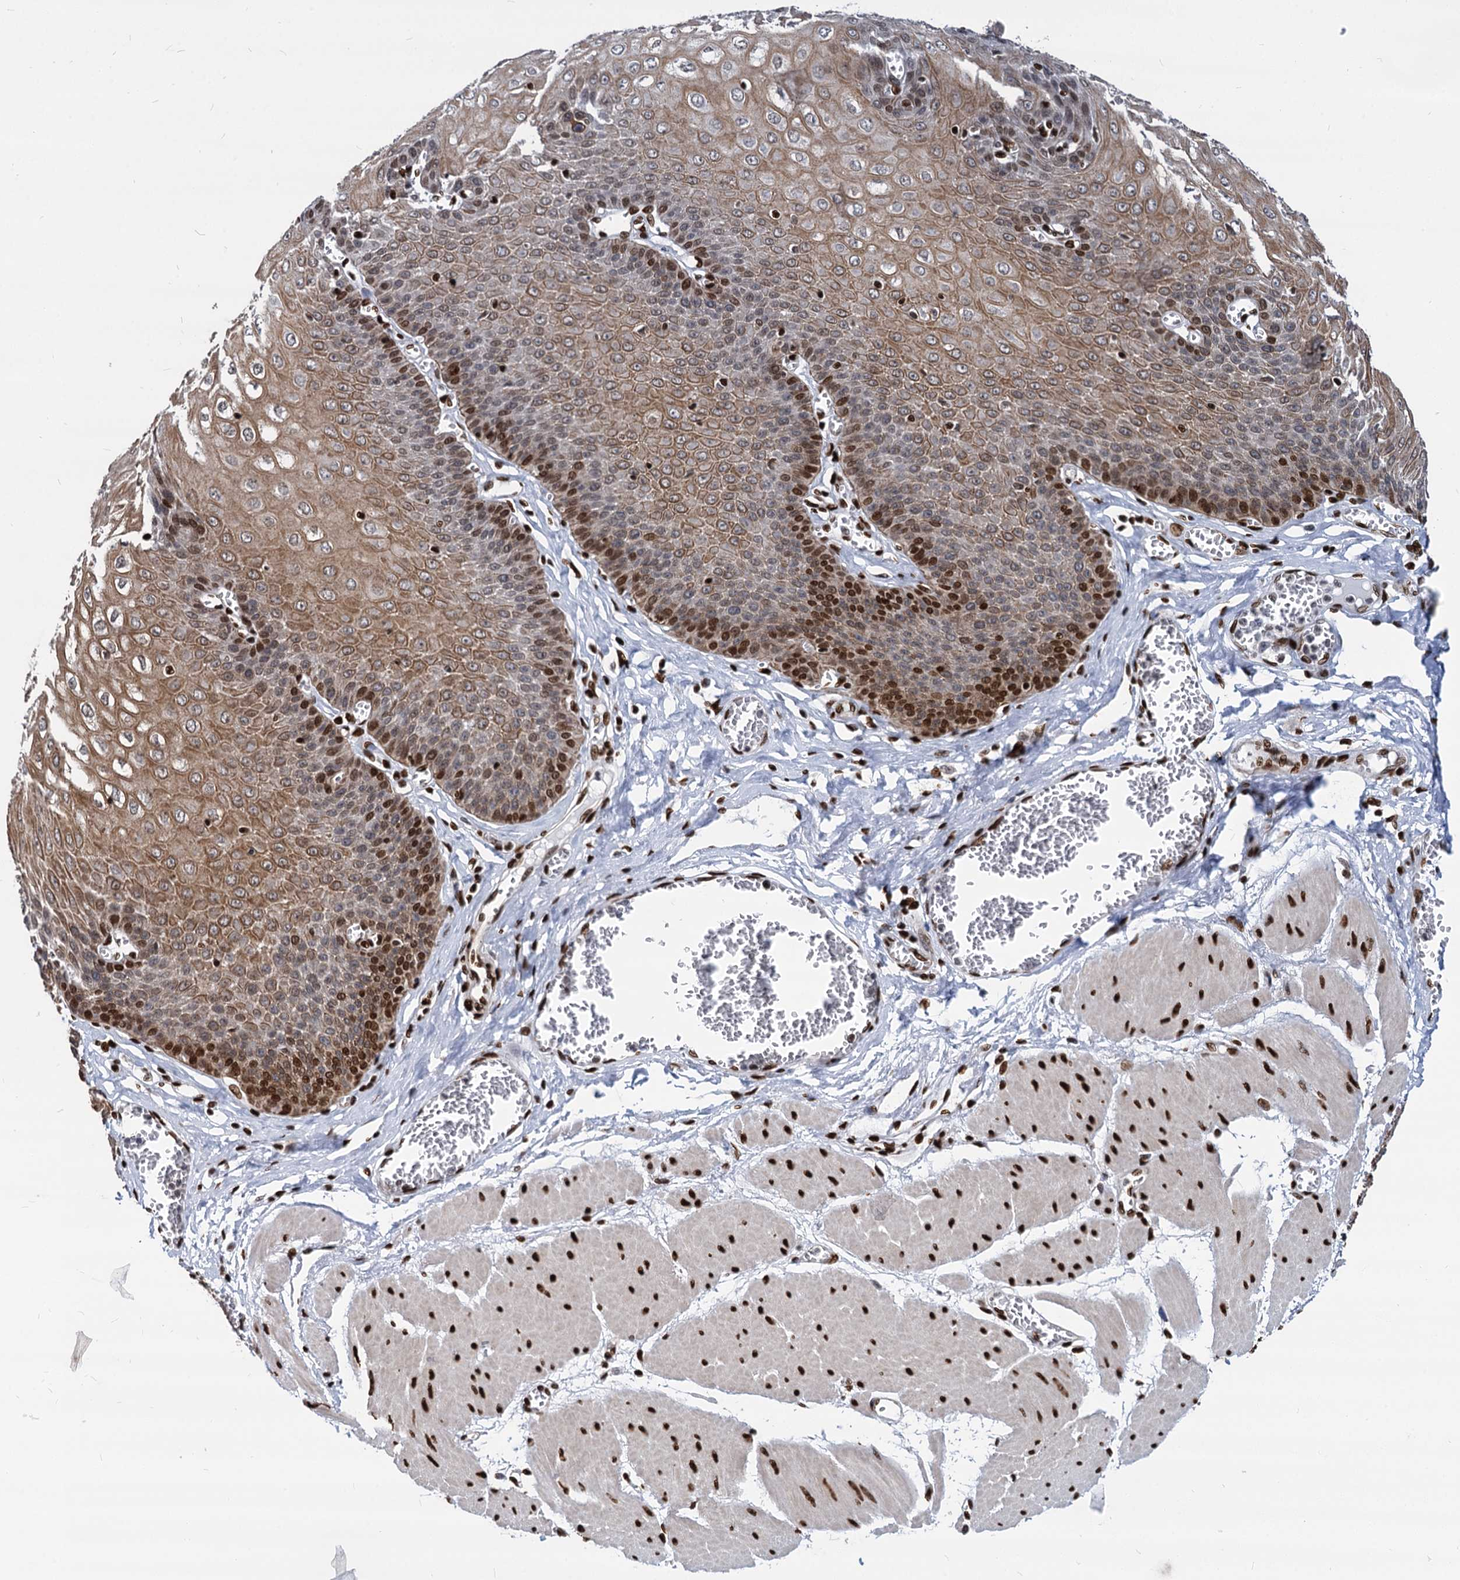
{"staining": {"intensity": "strong", "quantity": "25%-75%", "location": "cytoplasmic/membranous,nuclear"}, "tissue": "esophagus", "cell_type": "Squamous epithelial cells", "image_type": "normal", "snomed": [{"axis": "morphology", "description": "Normal tissue, NOS"}, {"axis": "topography", "description": "Esophagus"}], "caption": "DAB immunohistochemical staining of normal human esophagus exhibits strong cytoplasmic/membranous,nuclear protein expression in approximately 25%-75% of squamous epithelial cells.", "gene": "MECP2", "patient": {"sex": "male", "age": 60}}